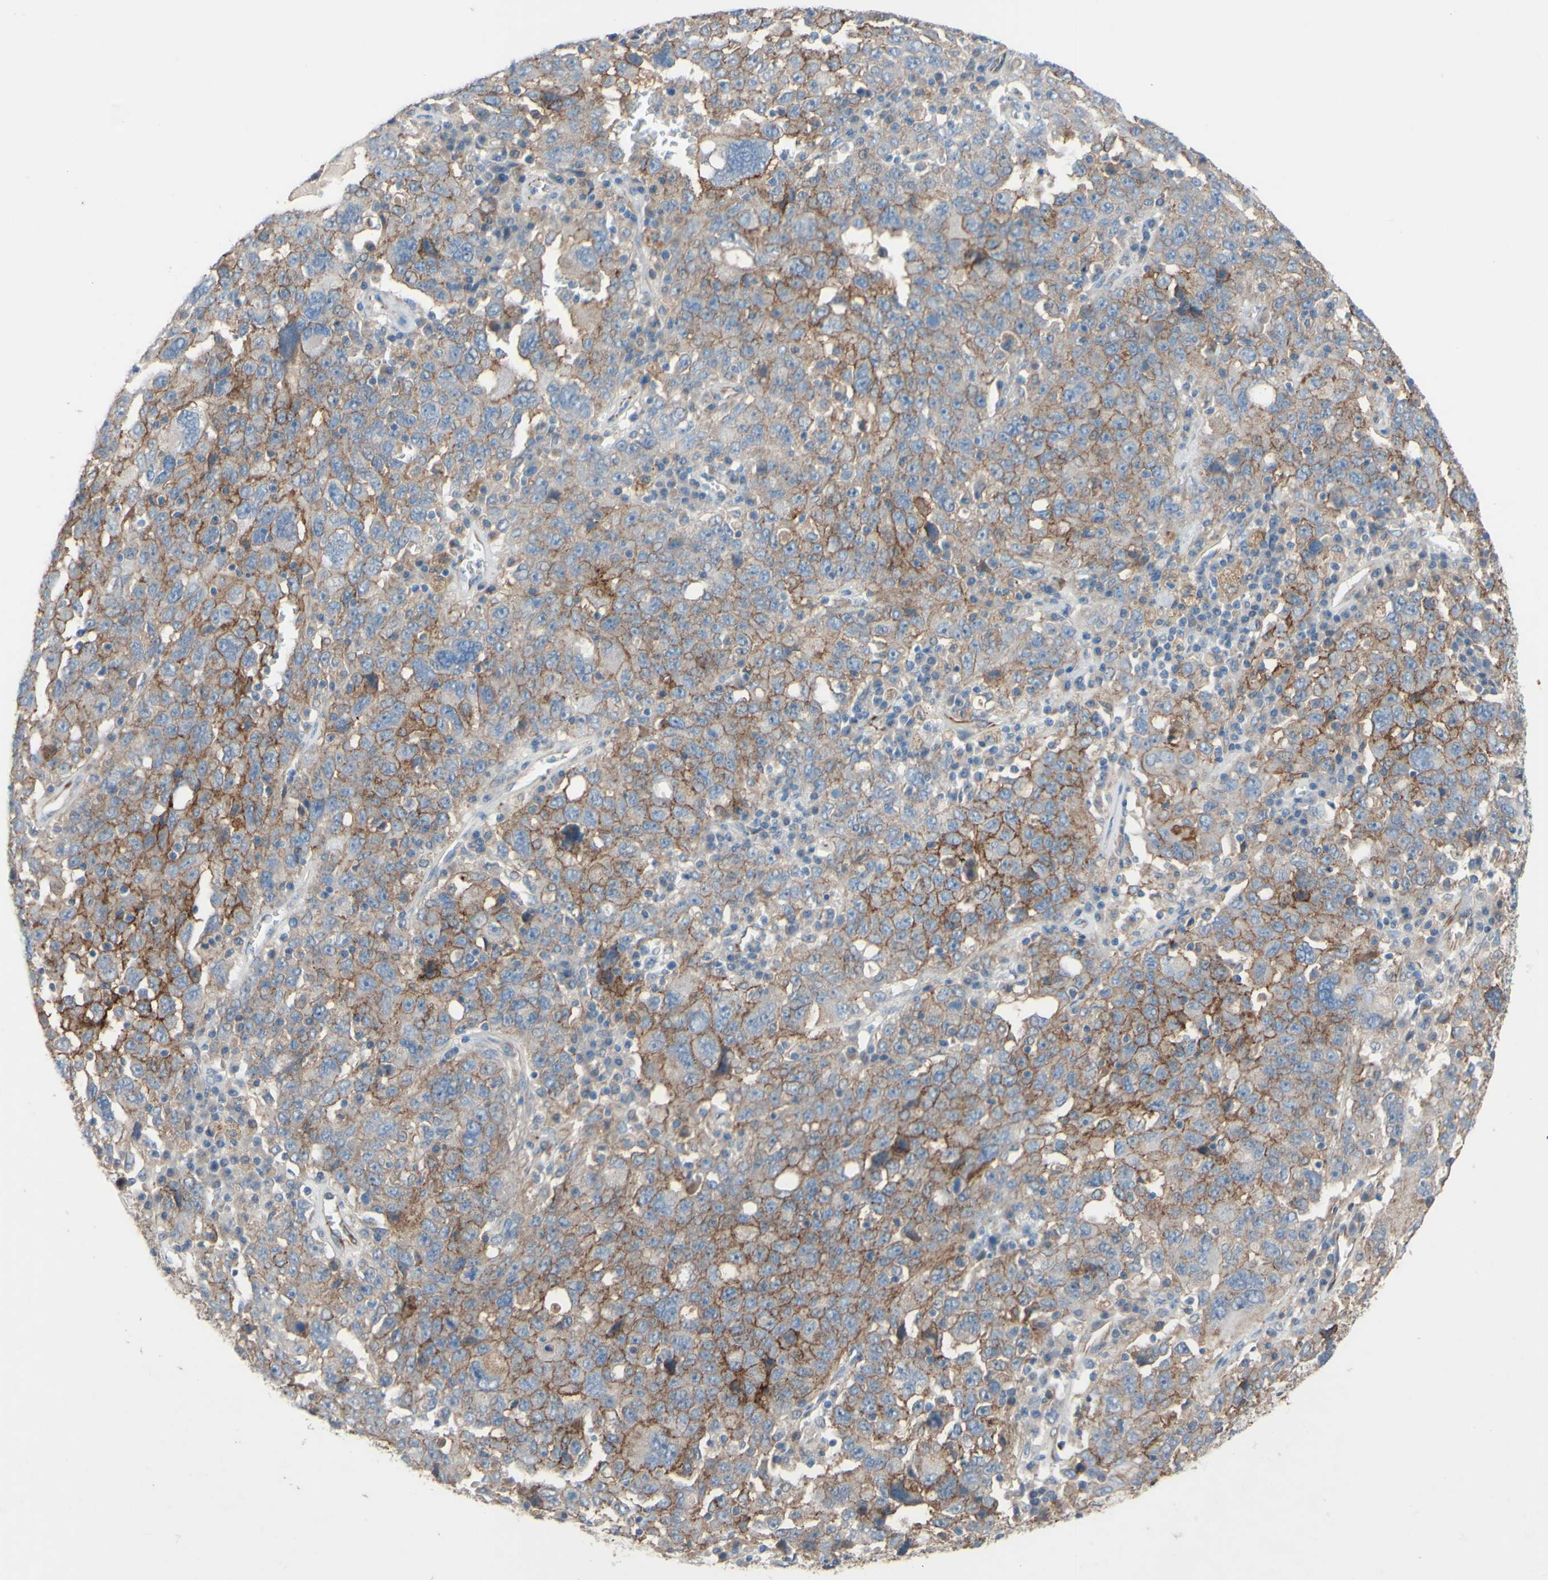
{"staining": {"intensity": "moderate", "quantity": "25%-75%", "location": "cytoplasmic/membranous"}, "tissue": "ovarian cancer", "cell_type": "Tumor cells", "image_type": "cancer", "snomed": [{"axis": "morphology", "description": "Carcinoma, endometroid"}, {"axis": "topography", "description": "Ovary"}], "caption": "There is medium levels of moderate cytoplasmic/membranous expression in tumor cells of endometroid carcinoma (ovarian), as demonstrated by immunohistochemical staining (brown color).", "gene": "CDCP1", "patient": {"sex": "female", "age": 62}}